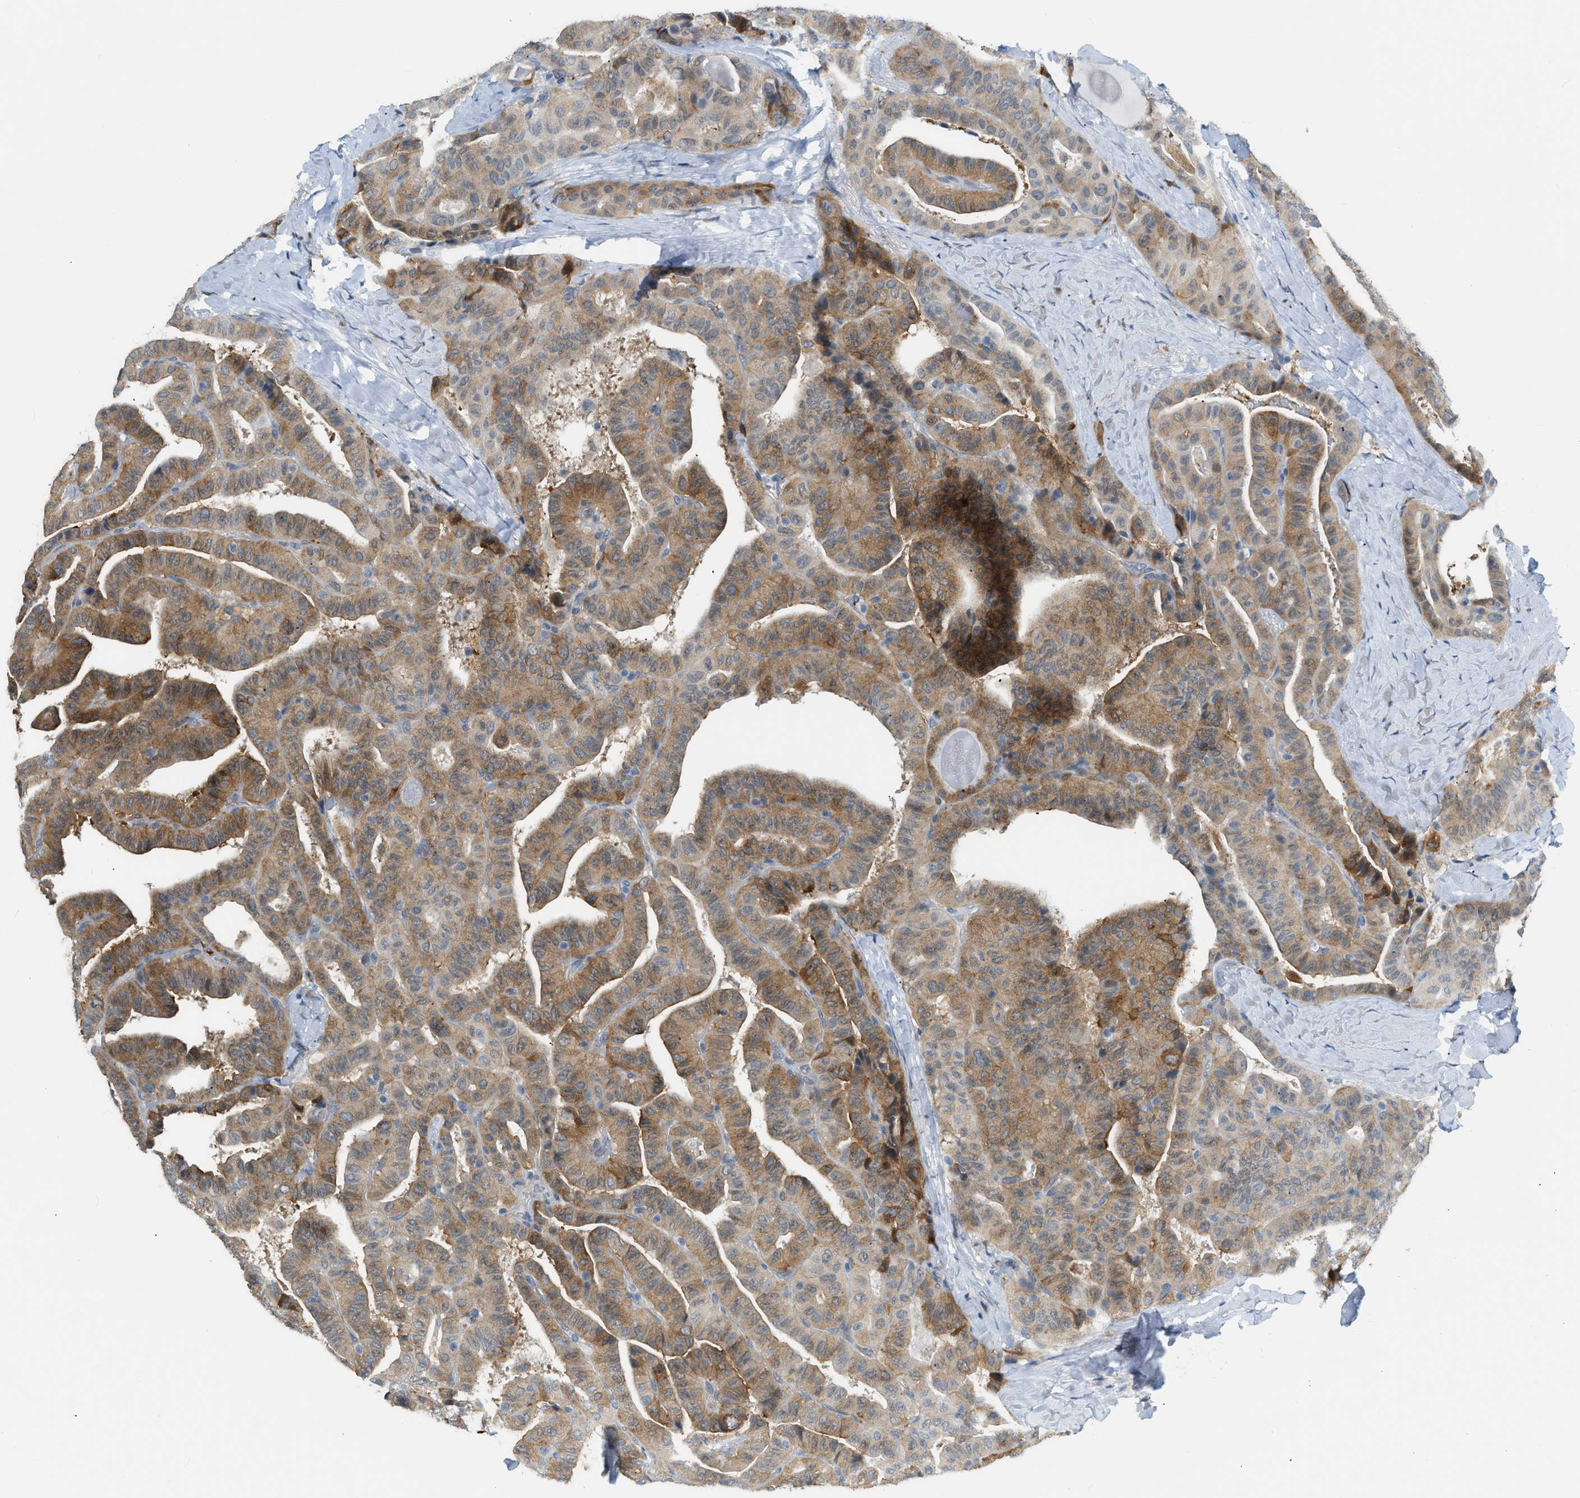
{"staining": {"intensity": "moderate", "quantity": ">75%", "location": "cytoplasmic/membranous"}, "tissue": "thyroid cancer", "cell_type": "Tumor cells", "image_type": "cancer", "snomed": [{"axis": "morphology", "description": "Papillary adenocarcinoma, NOS"}, {"axis": "topography", "description": "Thyroid gland"}], "caption": "Thyroid papillary adenocarcinoma stained with a protein marker shows moderate staining in tumor cells.", "gene": "ZNF408", "patient": {"sex": "male", "age": 77}}